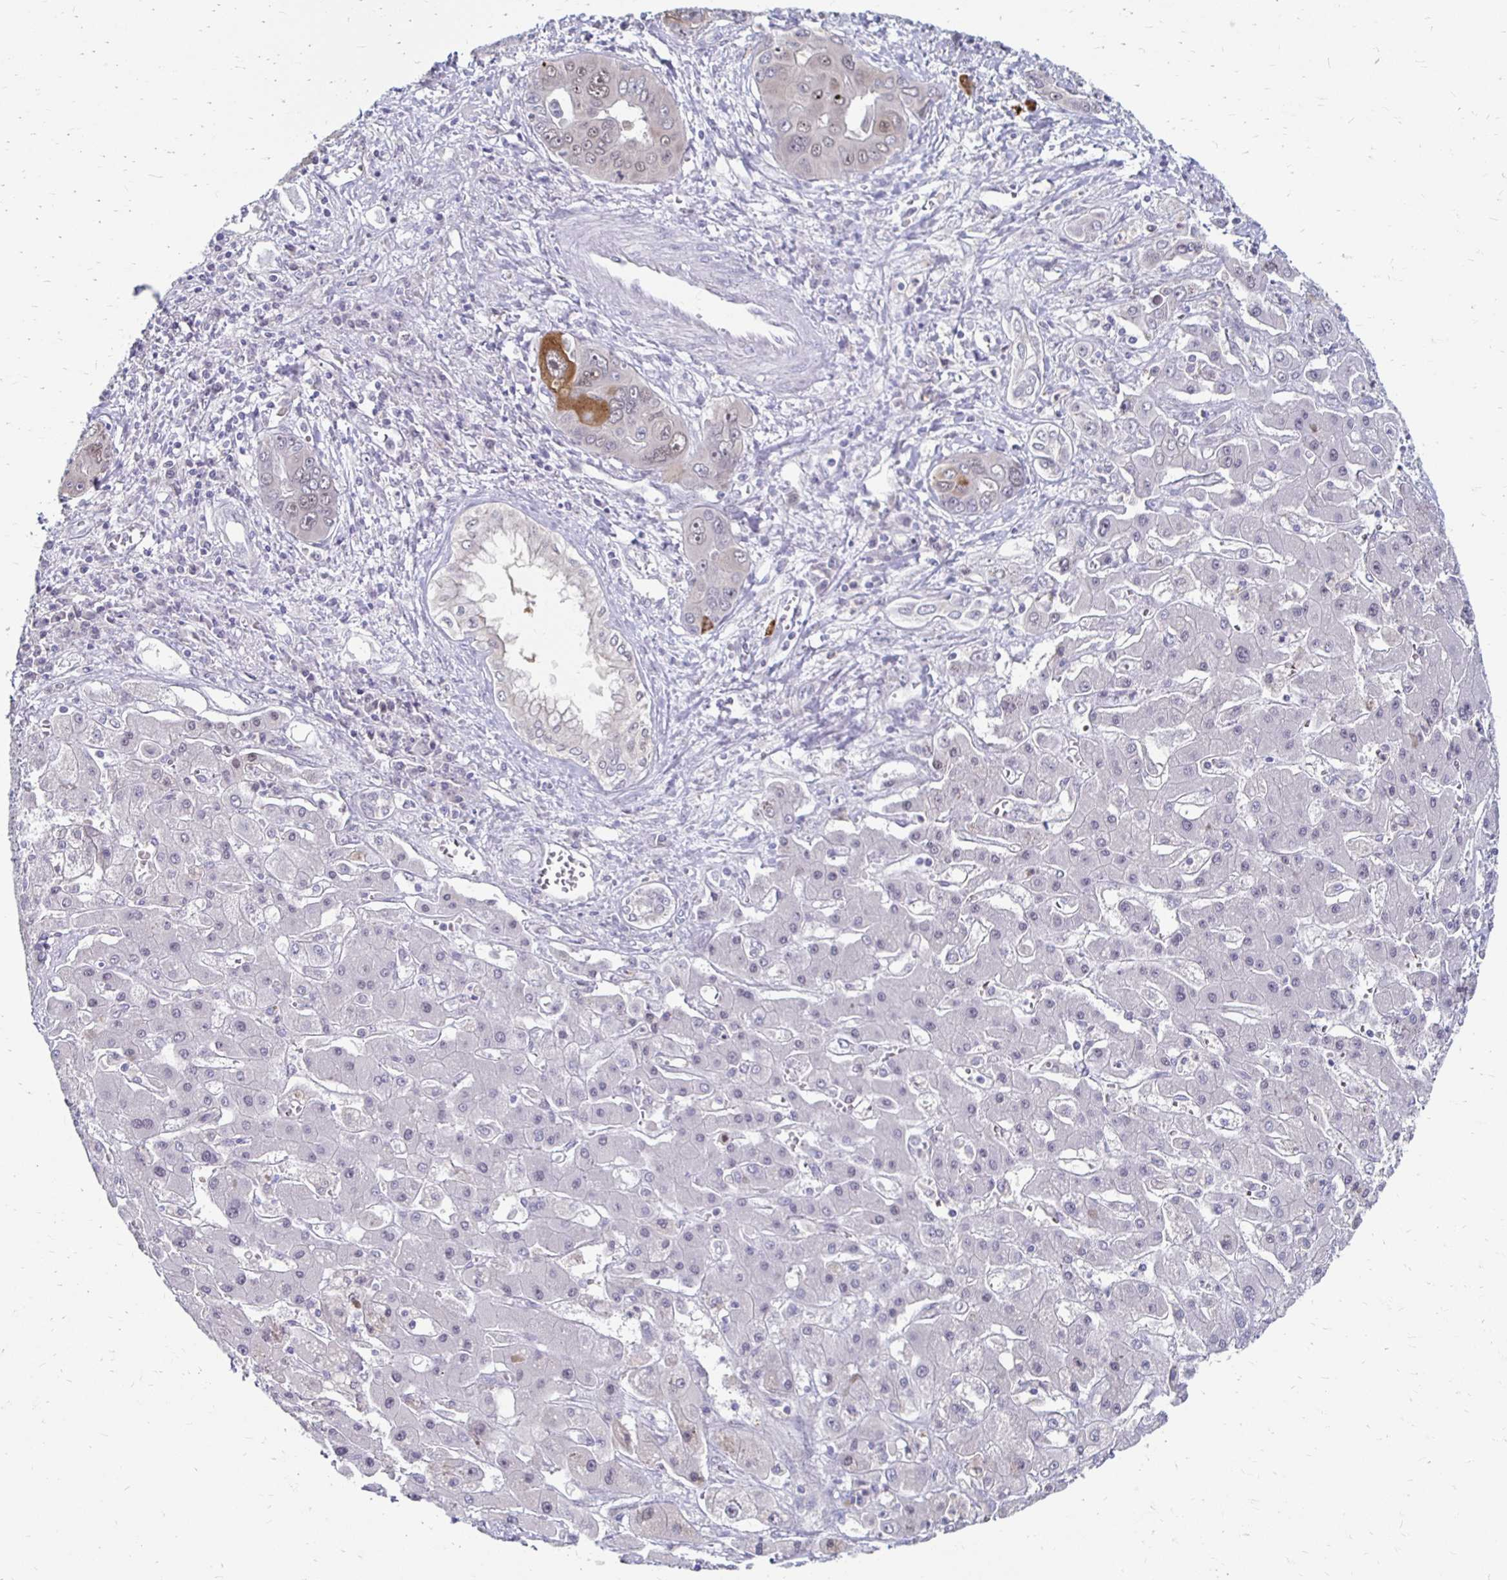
{"staining": {"intensity": "moderate", "quantity": "<25%", "location": "cytoplasmic/membranous"}, "tissue": "liver cancer", "cell_type": "Tumor cells", "image_type": "cancer", "snomed": [{"axis": "morphology", "description": "Cholangiocarcinoma"}, {"axis": "topography", "description": "Liver"}], "caption": "A photomicrograph of cholangiocarcinoma (liver) stained for a protein shows moderate cytoplasmic/membranous brown staining in tumor cells. The staining was performed using DAB to visualize the protein expression in brown, while the nuclei were stained in blue with hematoxylin (Magnification: 20x).", "gene": "PADI2", "patient": {"sex": "male", "age": 67}}